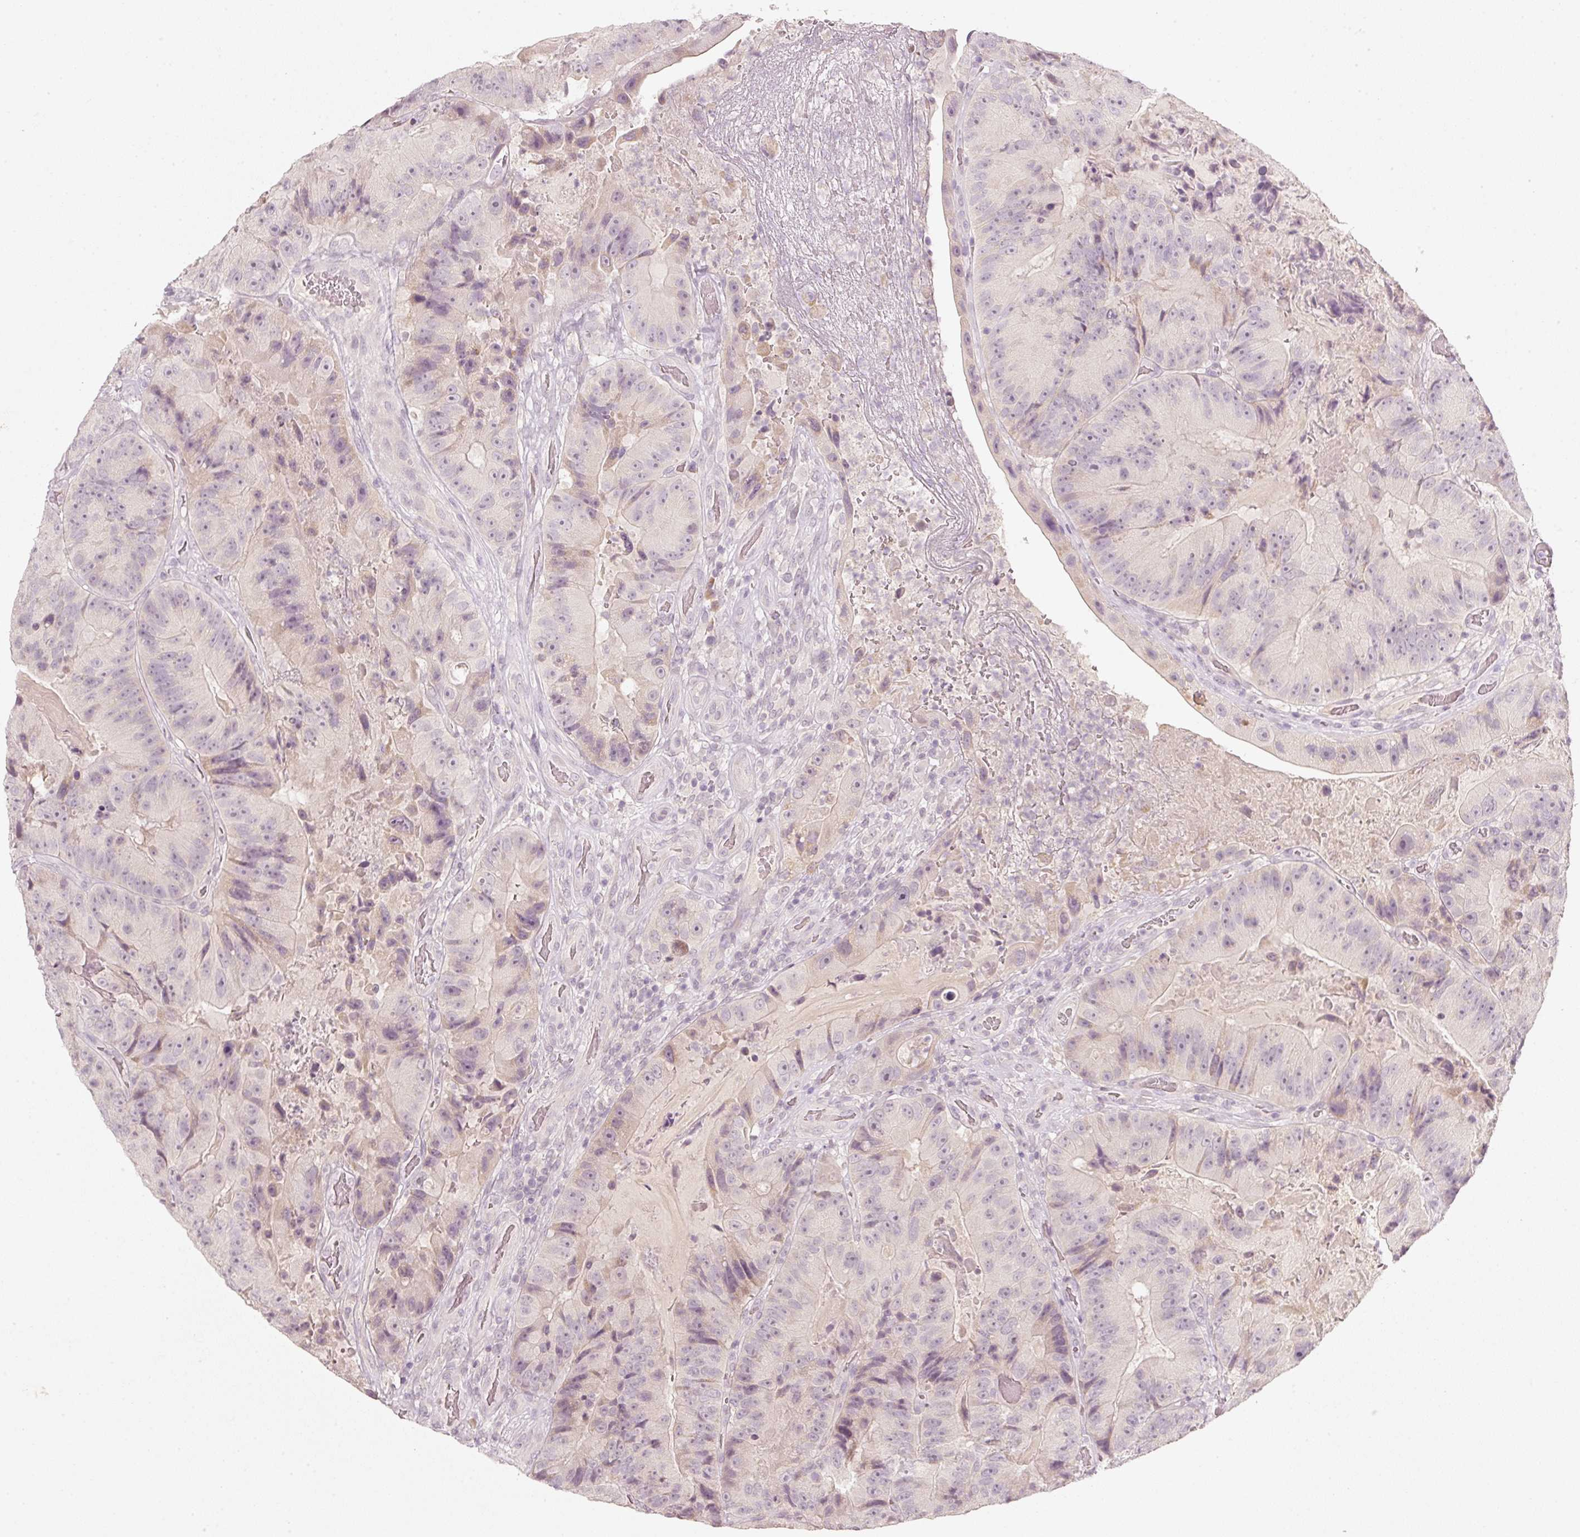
{"staining": {"intensity": "weak", "quantity": "<25%", "location": "cytoplasmic/membranous"}, "tissue": "colorectal cancer", "cell_type": "Tumor cells", "image_type": "cancer", "snomed": [{"axis": "morphology", "description": "Adenocarcinoma, NOS"}, {"axis": "topography", "description": "Colon"}], "caption": "This is a histopathology image of IHC staining of colorectal cancer (adenocarcinoma), which shows no expression in tumor cells. The staining is performed using DAB (3,3'-diaminobenzidine) brown chromogen with nuclei counter-stained in using hematoxylin.", "gene": "STEAP1", "patient": {"sex": "female", "age": 86}}